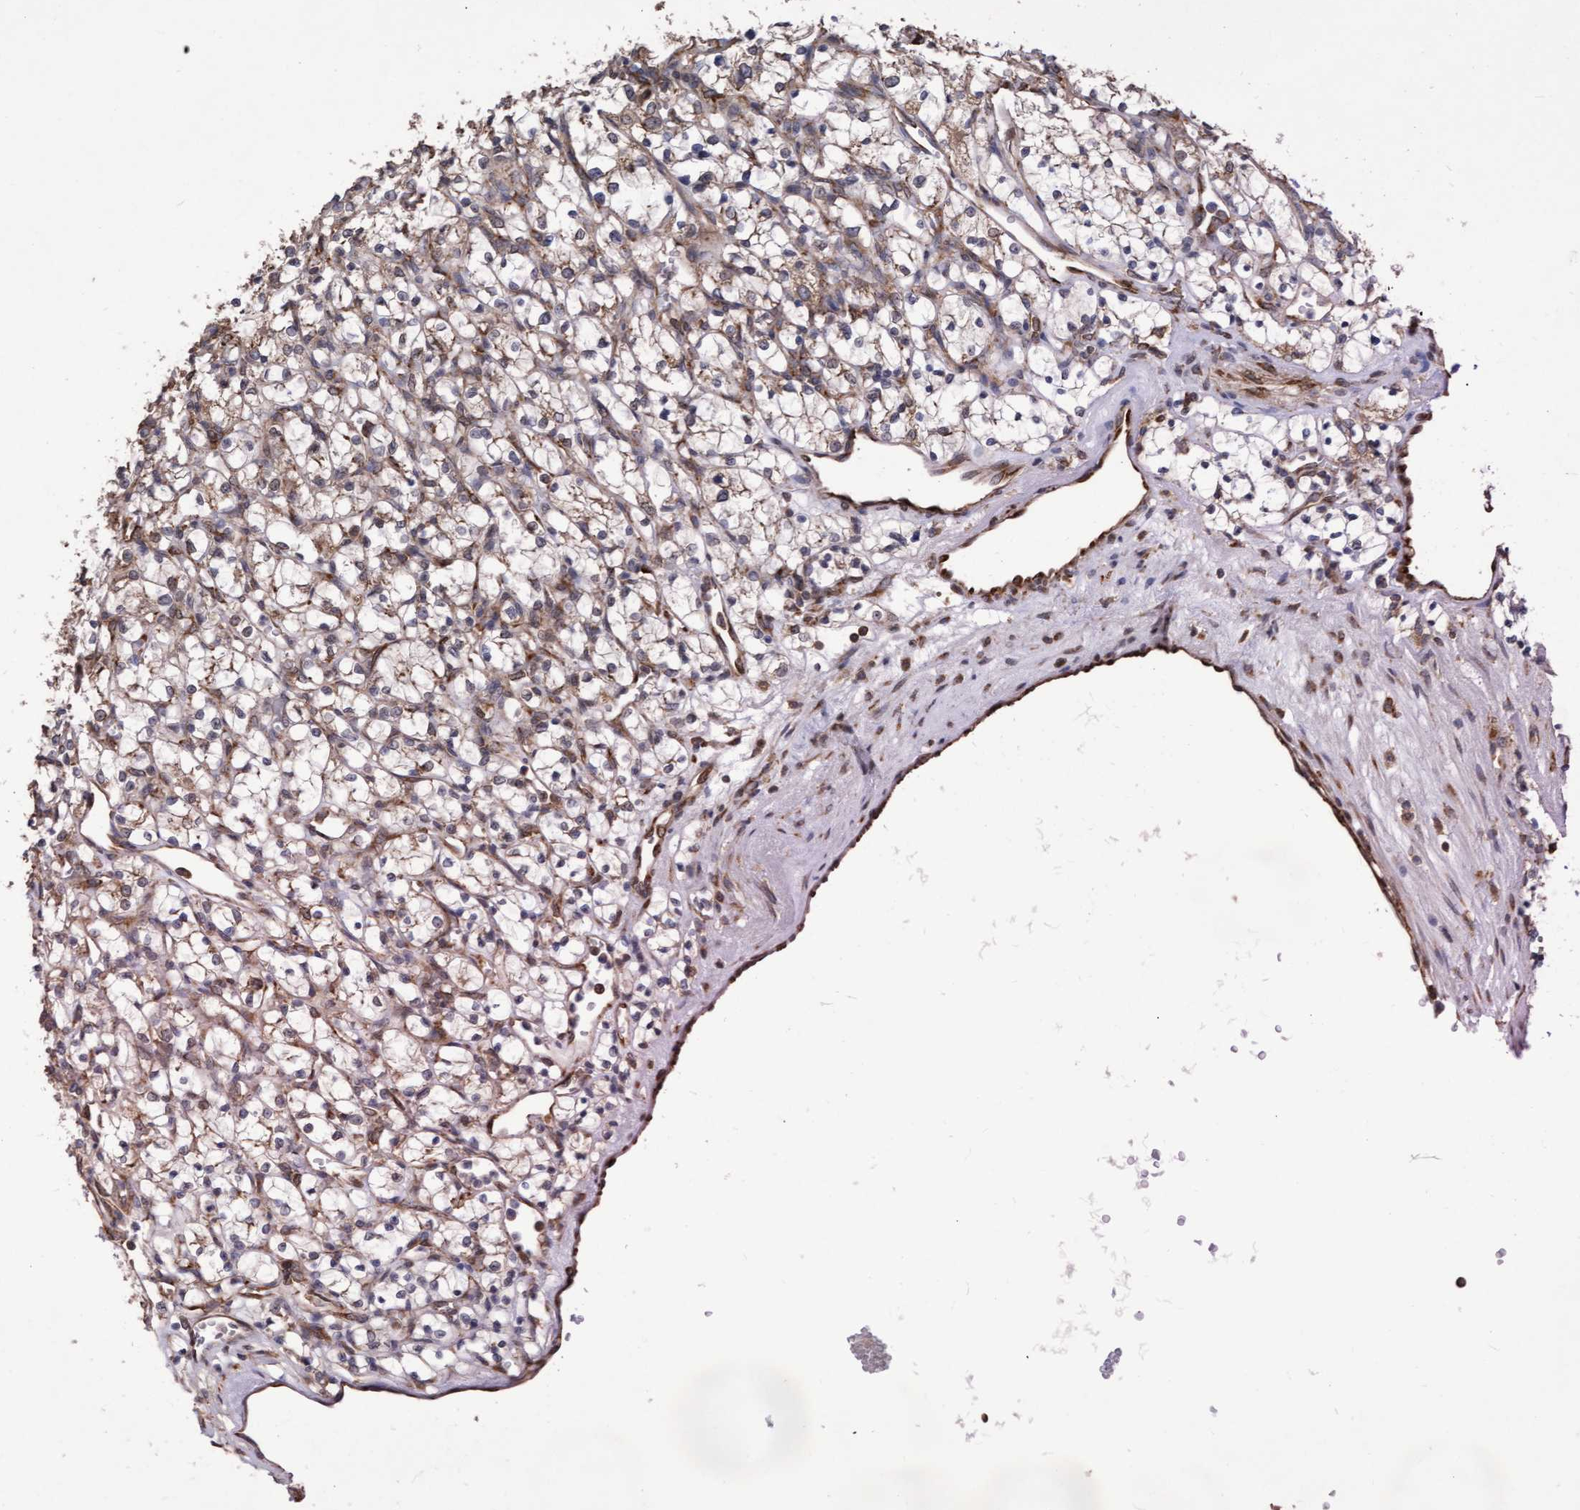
{"staining": {"intensity": "moderate", "quantity": ">75%", "location": "cytoplasmic/membranous"}, "tissue": "renal cancer", "cell_type": "Tumor cells", "image_type": "cancer", "snomed": [{"axis": "morphology", "description": "Adenocarcinoma, NOS"}, {"axis": "topography", "description": "Kidney"}], "caption": "Immunohistochemistry (IHC) staining of renal cancer (adenocarcinoma), which exhibits medium levels of moderate cytoplasmic/membranous positivity in approximately >75% of tumor cells indicating moderate cytoplasmic/membranous protein expression. The staining was performed using DAB (brown) for protein detection and nuclei were counterstained in hematoxylin (blue).", "gene": "ABCF2", "patient": {"sex": "female", "age": 69}}